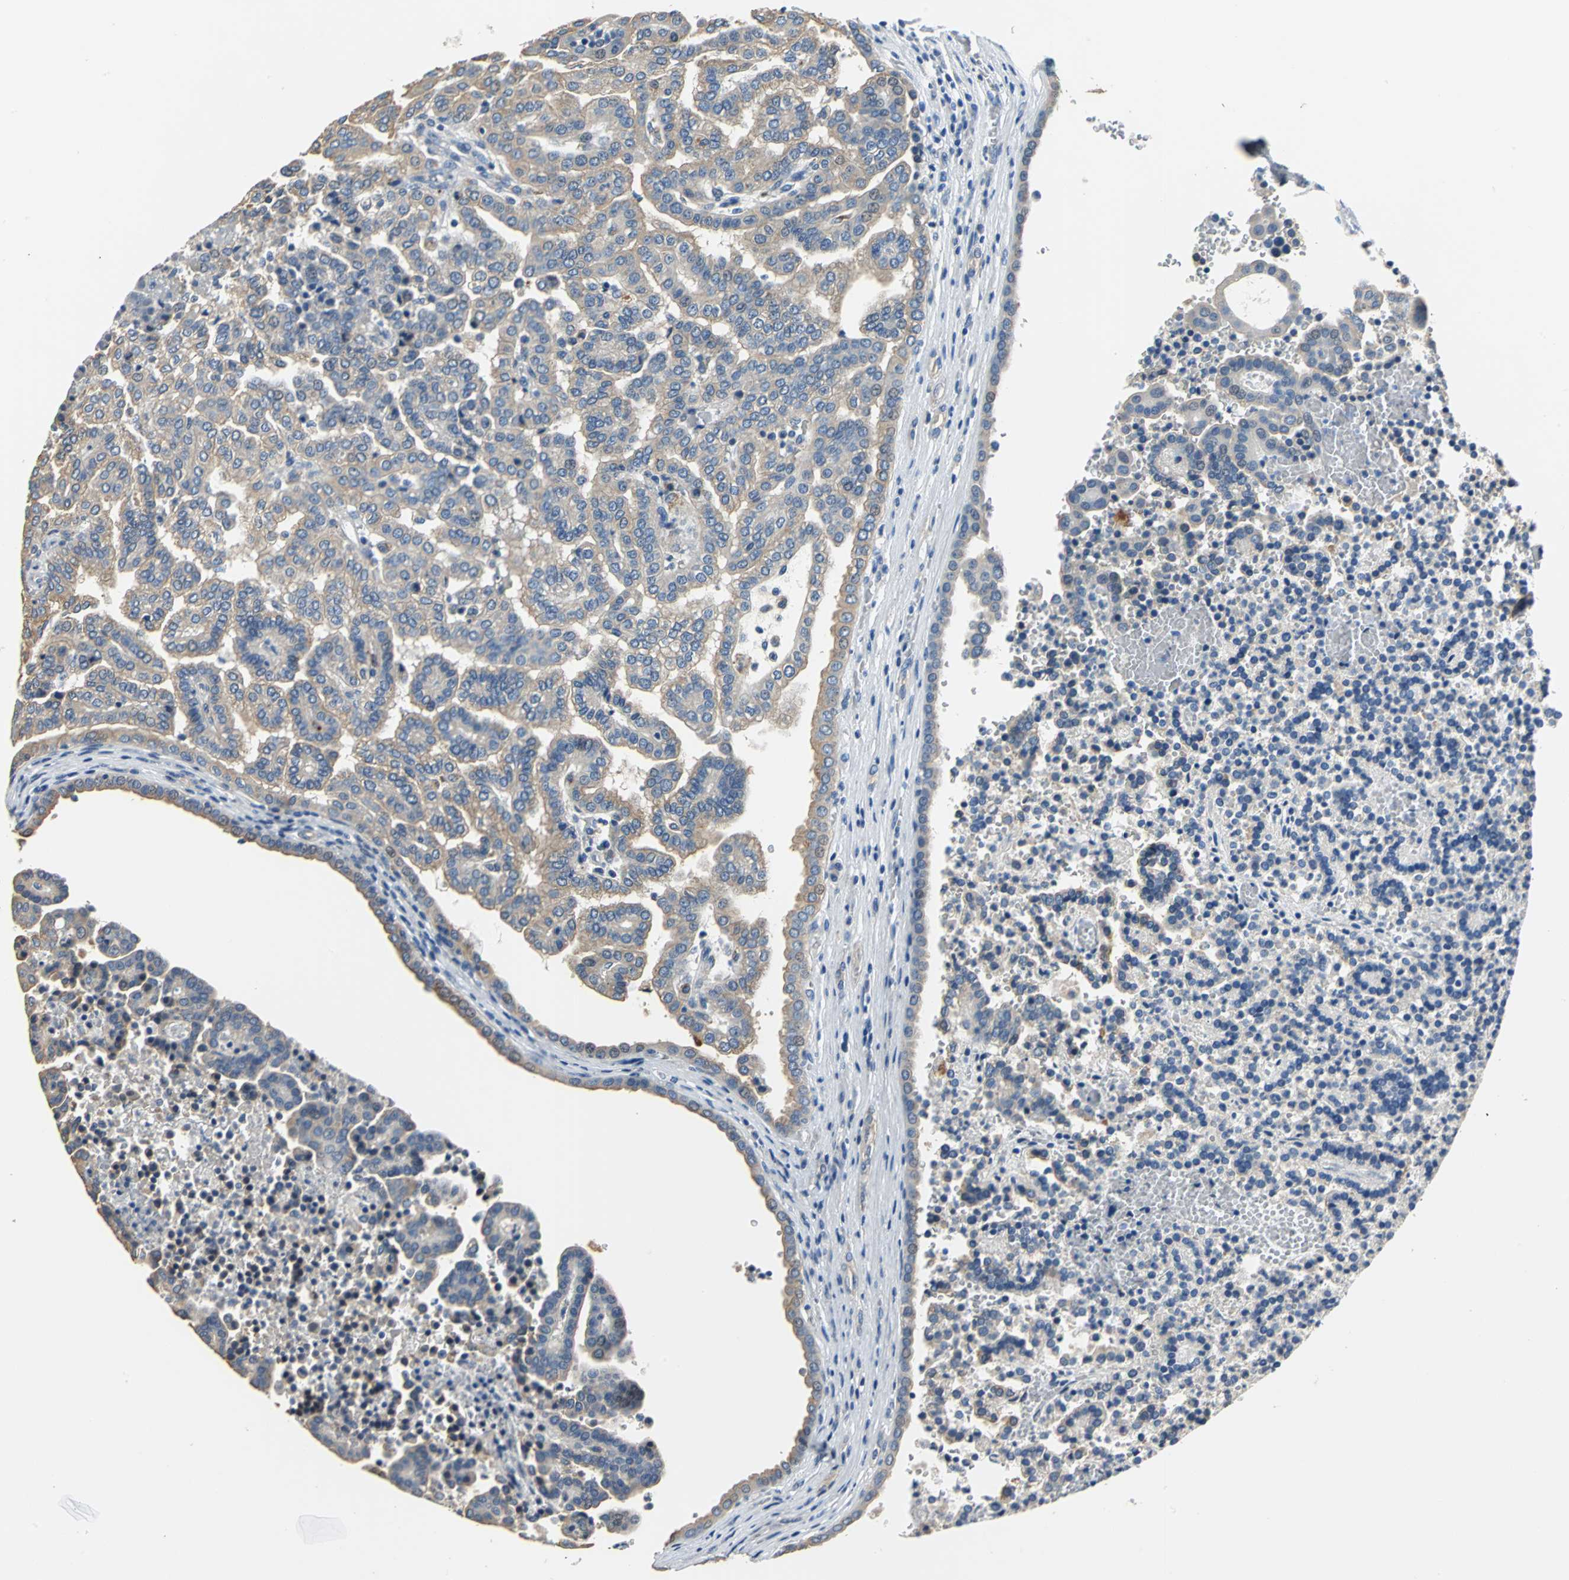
{"staining": {"intensity": "moderate", "quantity": ">75%", "location": "cytoplasmic/membranous"}, "tissue": "renal cancer", "cell_type": "Tumor cells", "image_type": "cancer", "snomed": [{"axis": "morphology", "description": "Adenocarcinoma, NOS"}, {"axis": "topography", "description": "Kidney"}], "caption": "Renal cancer (adenocarcinoma) tissue displays moderate cytoplasmic/membranous staining in about >75% of tumor cells, visualized by immunohistochemistry.", "gene": "RASD2", "patient": {"sex": "male", "age": 61}}